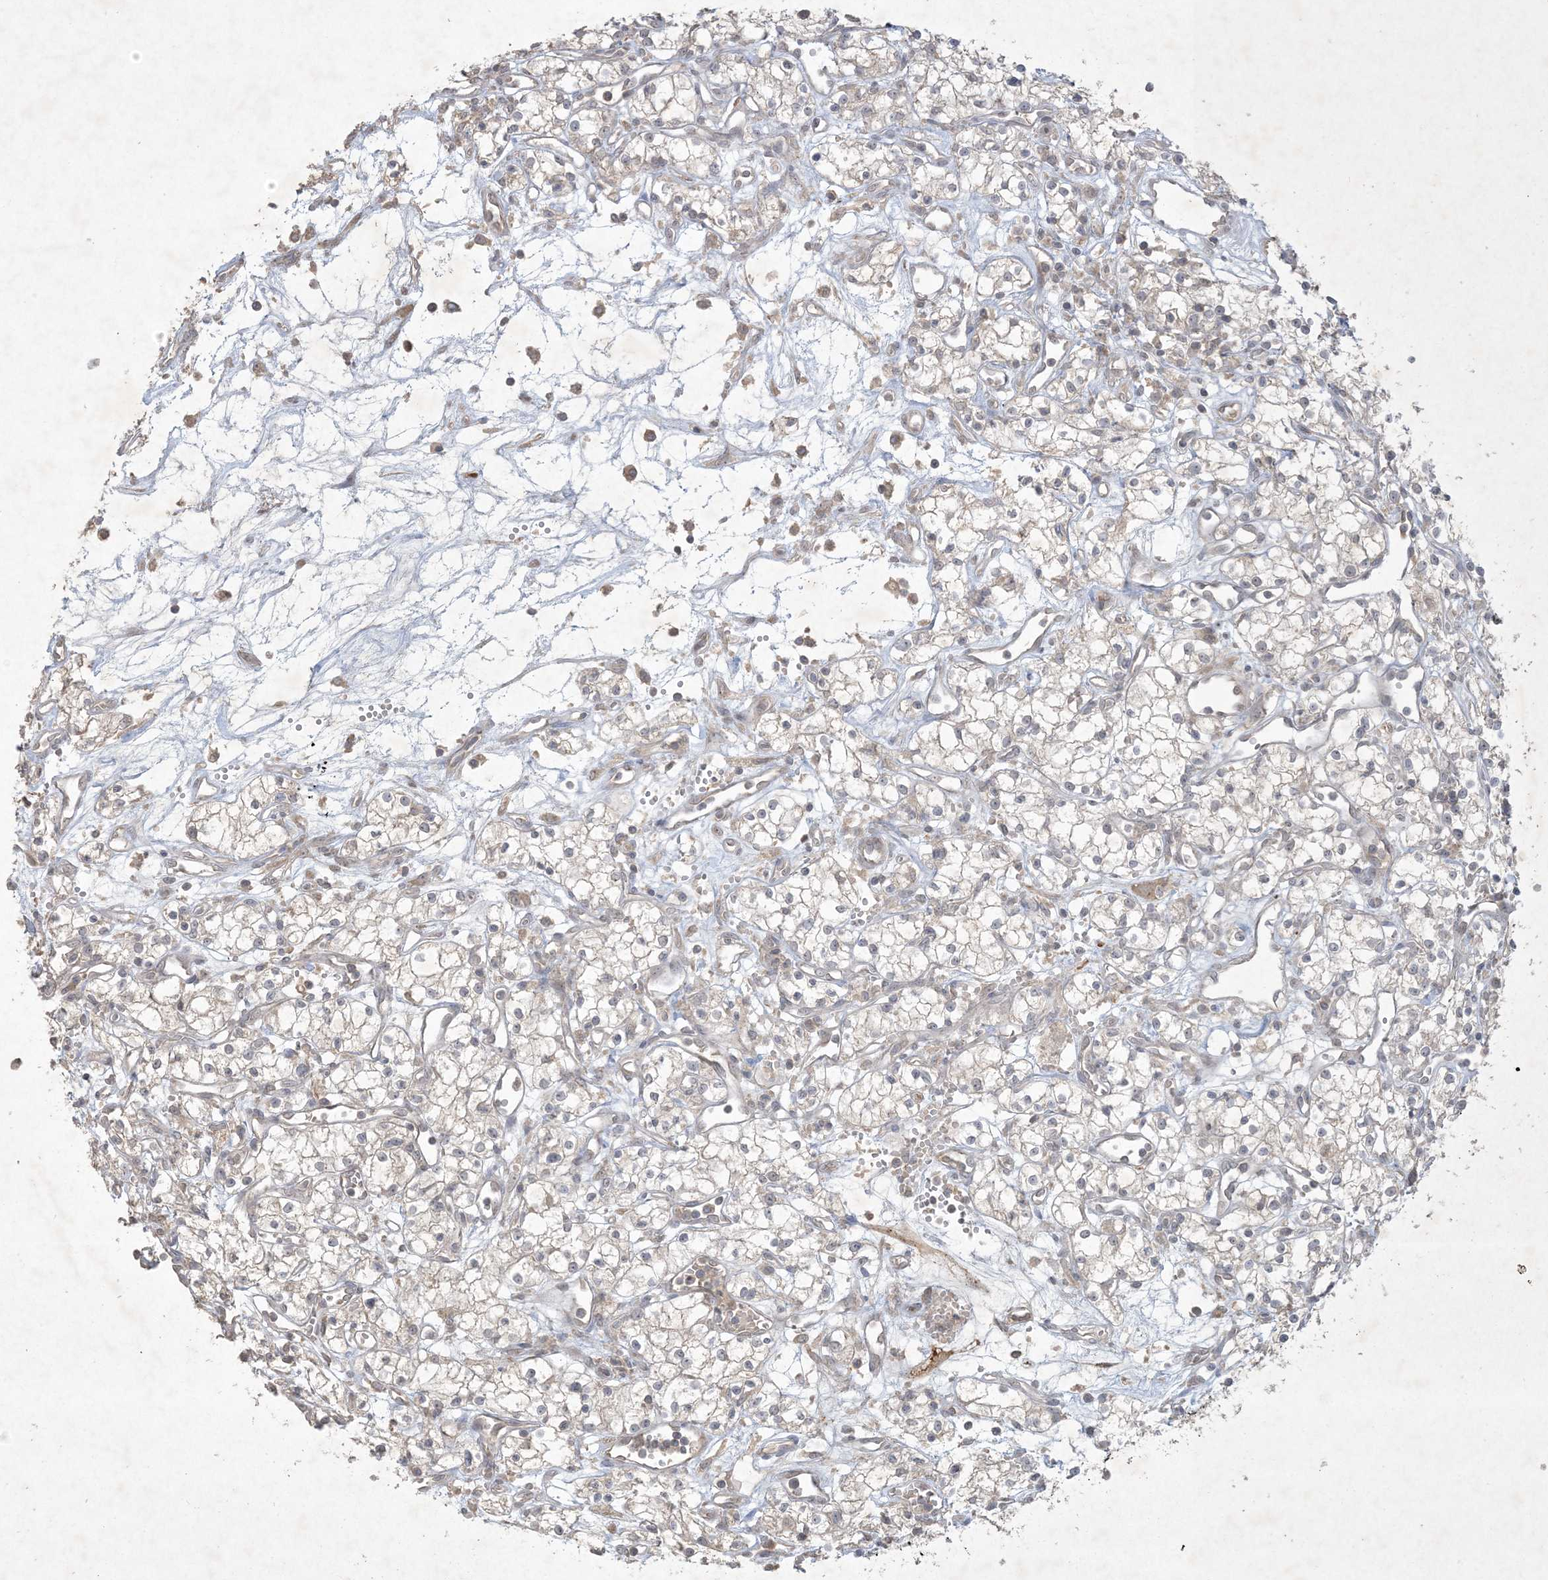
{"staining": {"intensity": "negative", "quantity": "none", "location": "none"}, "tissue": "renal cancer", "cell_type": "Tumor cells", "image_type": "cancer", "snomed": [{"axis": "morphology", "description": "Adenocarcinoma, NOS"}, {"axis": "topography", "description": "Kidney"}], "caption": "Human renal cancer (adenocarcinoma) stained for a protein using IHC exhibits no positivity in tumor cells.", "gene": "NRBP2", "patient": {"sex": "male", "age": 59}}